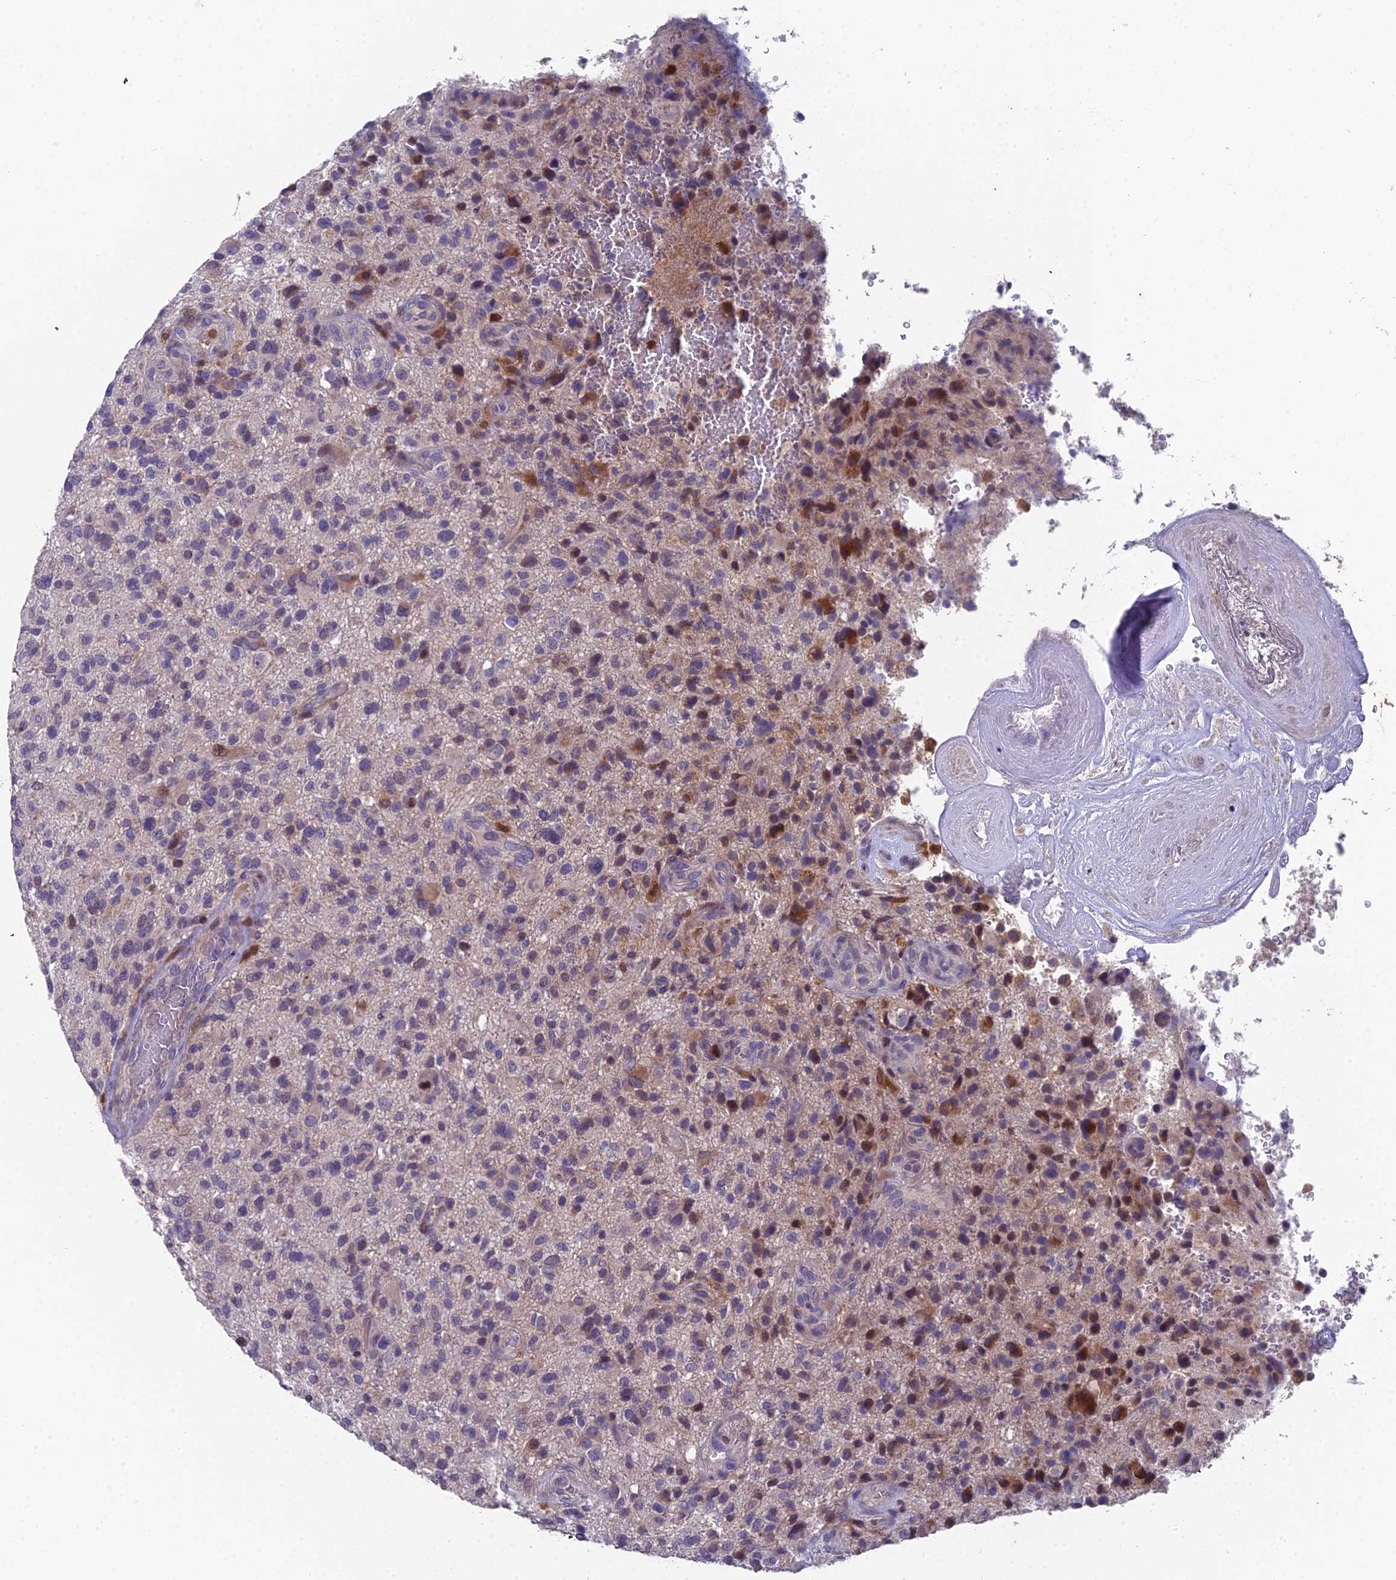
{"staining": {"intensity": "weak", "quantity": "<25%", "location": "cytoplasmic/membranous"}, "tissue": "glioma", "cell_type": "Tumor cells", "image_type": "cancer", "snomed": [{"axis": "morphology", "description": "Glioma, malignant, High grade"}, {"axis": "topography", "description": "Brain"}], "caption": "High-grade glioma (malignant) stained for a protein using IHC shows no positivity tumor cells.", "gene": "GALK2", "patient": {"sex": "male", "age": 47}}